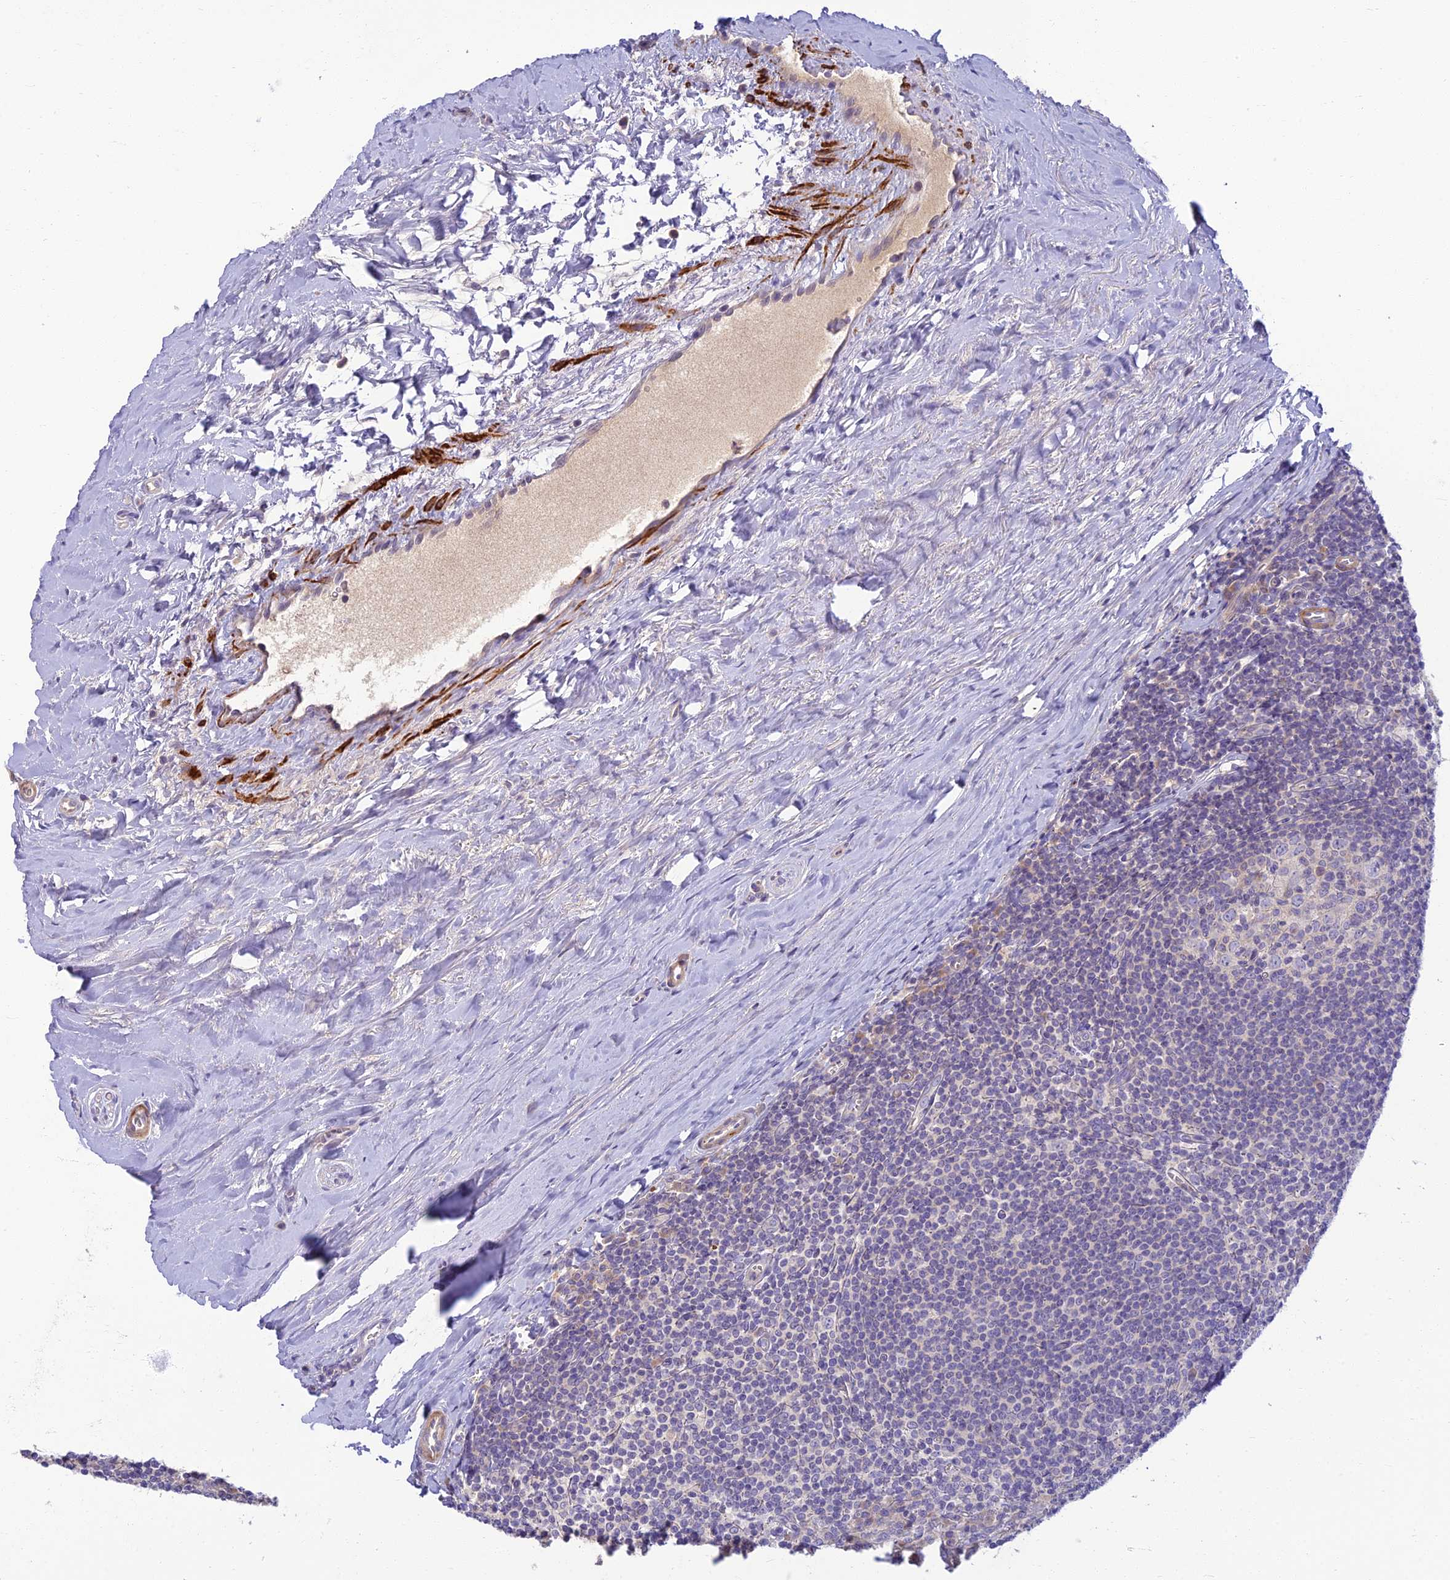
{"staining": {"intensity": "negative", "quantity": "none", "location": "none"}, "tissue": "tonsil", "cell_type": "Germinal center cells", "image_type": "normal", "snomed": [{"axis": "morphology", "description": "Normal tissue, NOS"}, {"axis": "topography", "description": "Tonsil"}], "caption": "A high-resolution histopathology image shows immunohistochemistry staining of unremarkable tonsil, which shows no significant staining in germinal center cells.", "gene": "CLIP4", "patient": {"sex": "male", "age": 27}}